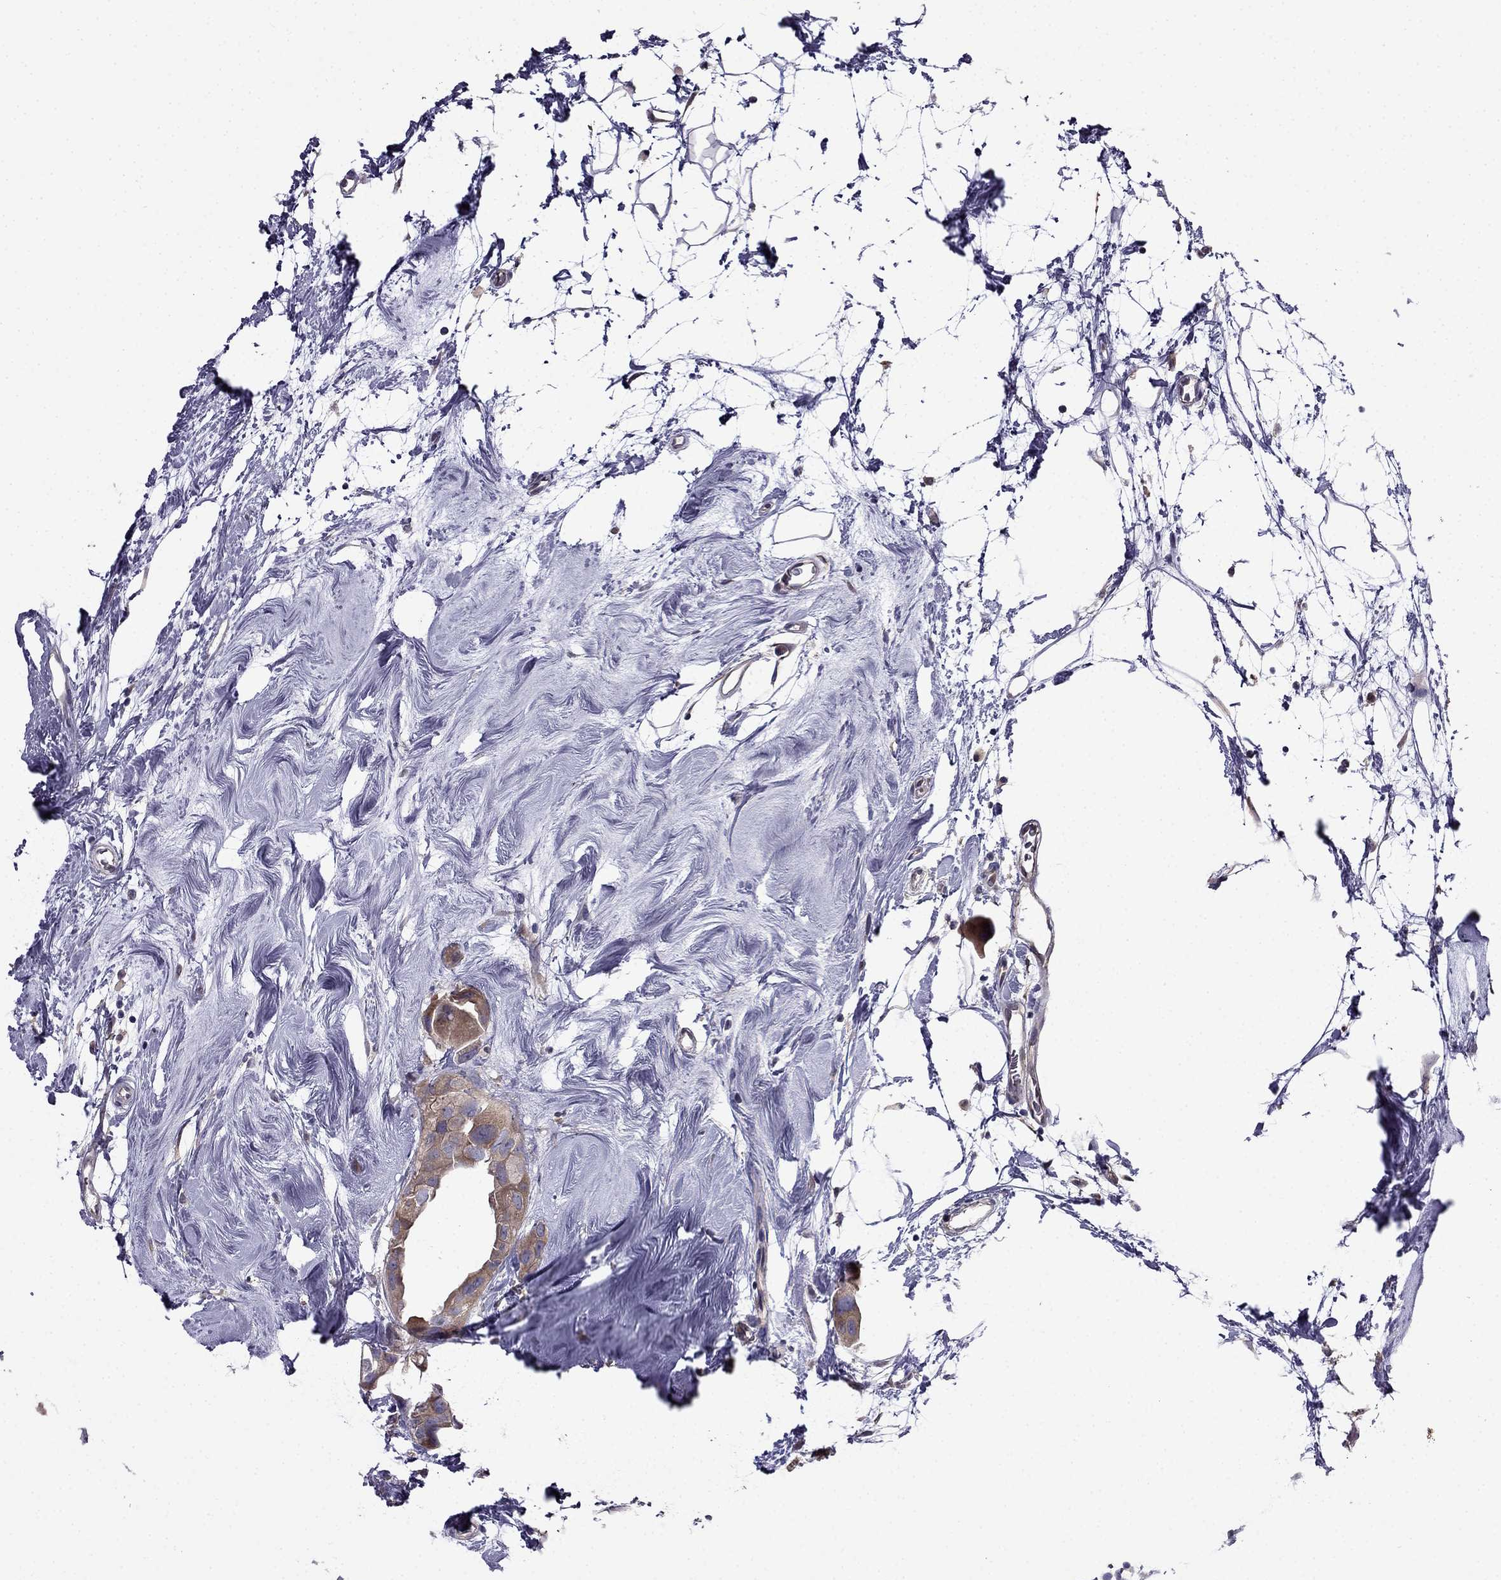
{"staining": {"intensity": "weak", "quantity": "25%-75%", "location": "cytoplasmic/membranous"}, "tissue": "breast cancer", "cell_type": "Tumor cells", "image_type": "cancer", "snomed": [{"axis": "morphology", "description": "Normal tissue, NOS"}, {"axis": "morphology", "description": "Duct carcinoma"}, {"axis": "topography", "description": "Breast"}], "caption": "This image reveals breast invasive ductal carcinoma stained with immunohistochemistry (IHC) to label a protein in brown. The cytoplasmic/membranous of tumor cells show weak positivity for the protein. Nuclei are counter-stained blue.", "gene": "SCNN1D", "patient": {"sex": "female", "age": 40}}